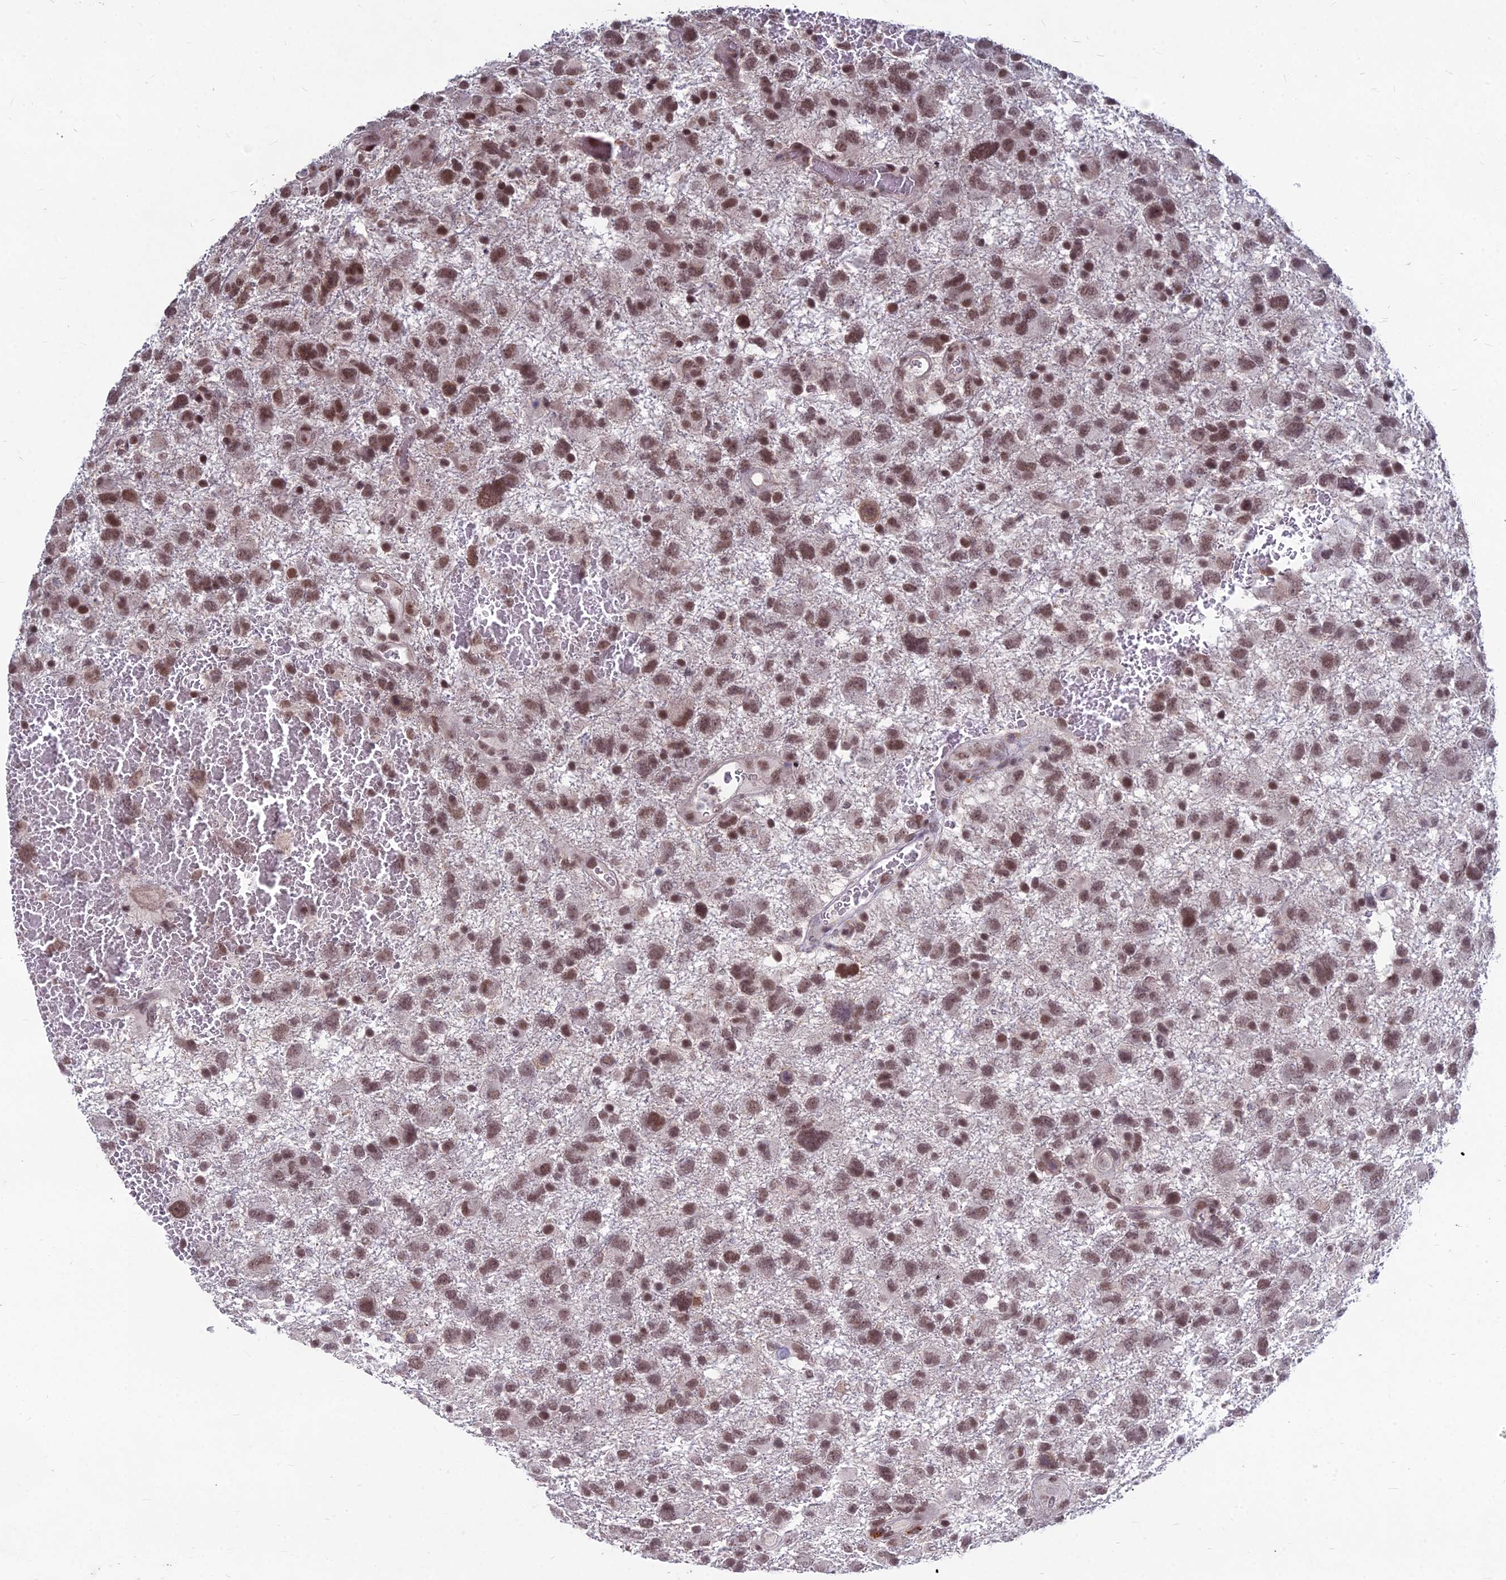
{"staining": {"intensity": "moderate", "quantity": ">75%", "location": "nuclear"}, "tissue": "glioma", "cell_type": "Tumor cells", "image_type": "cancer", "snomed": [{"axis": "morphology", "description": "Glioma, malignant, High grade"}, {"axis": "topography", "description": "Brain"}], "caption": "An immunohistochemistry micrograph of tumor tissue is shown. Protein staining in brown shows moderate nuclear positivity in high-grade glioma (malignant) within tumor cells.", "gene": "KAT7", "patient": {"sex": "male", "age": 61}}